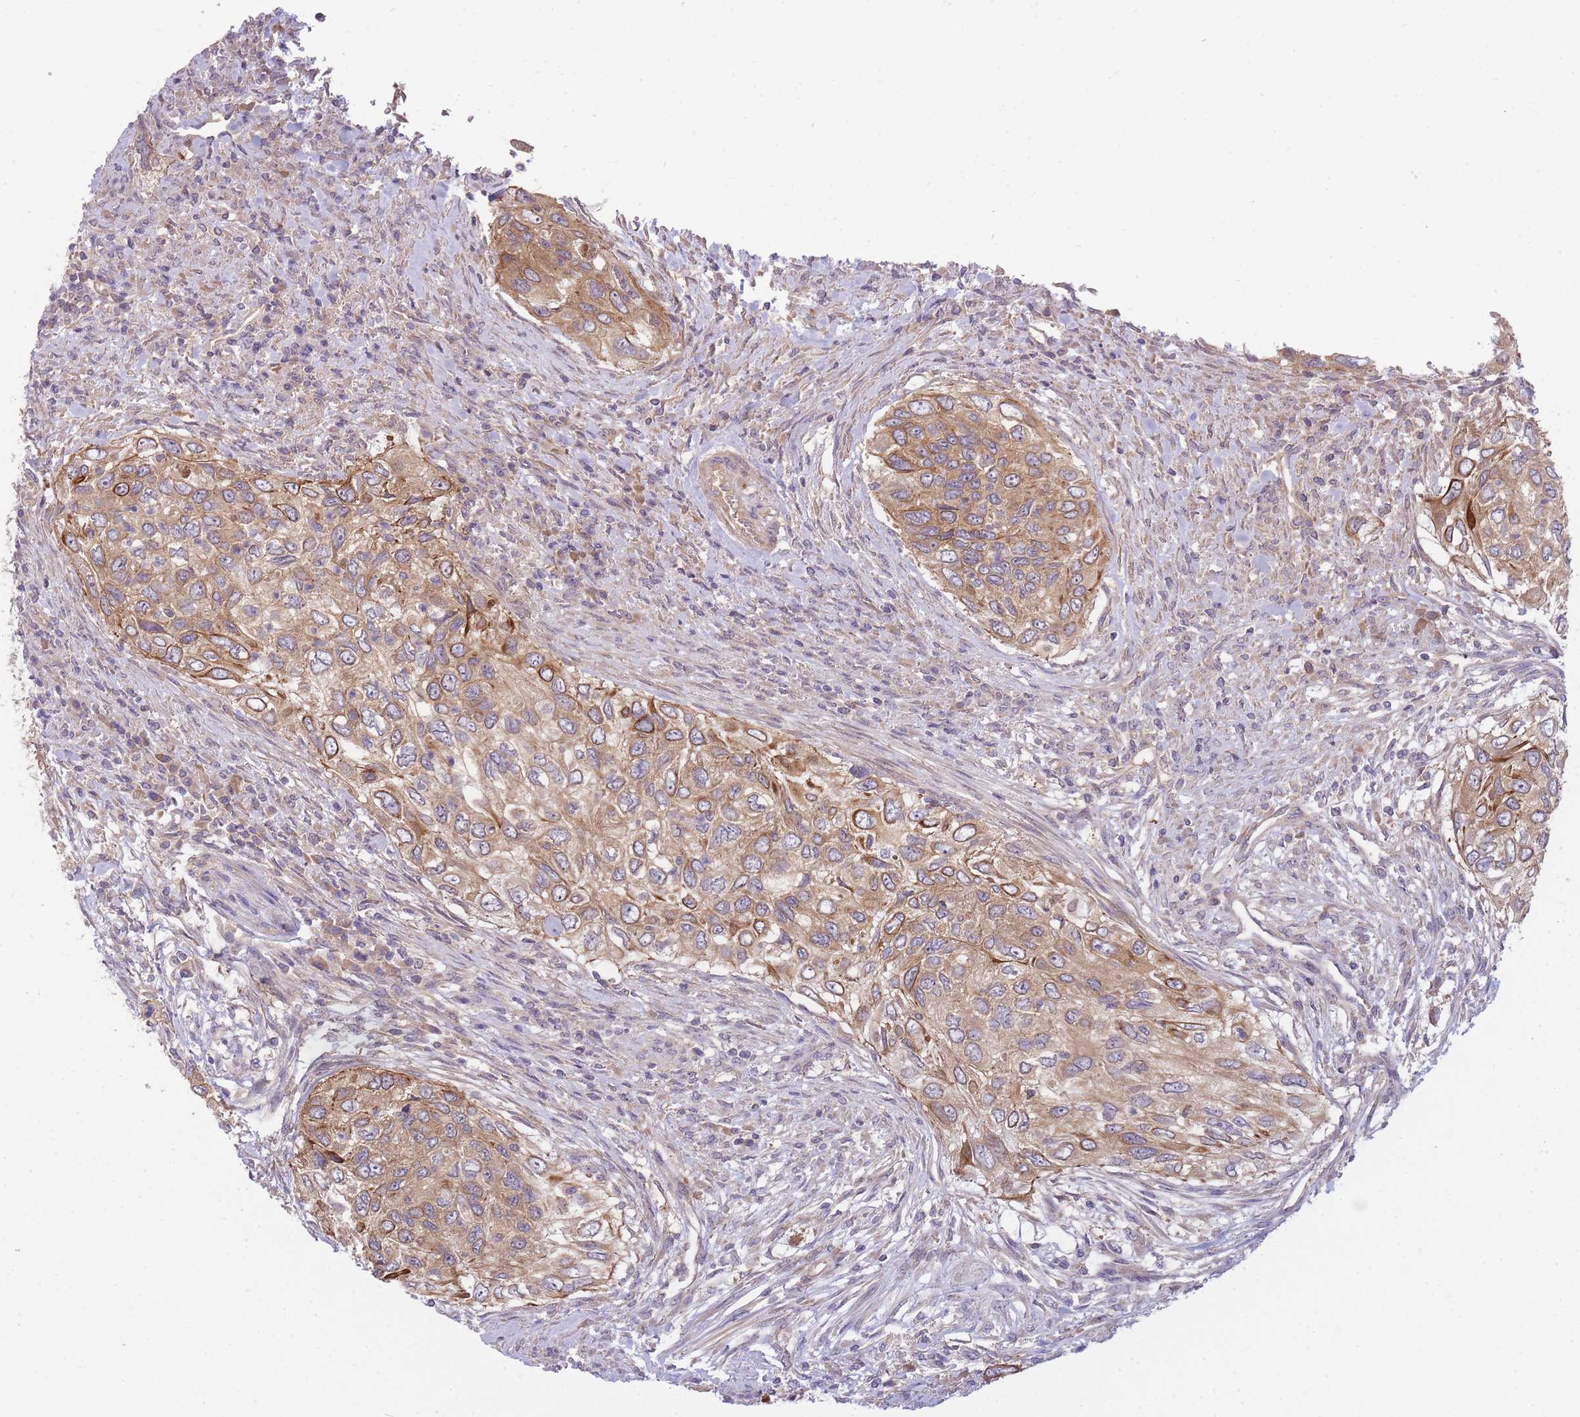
{"staining": {"intensity": "weak", "quantity": ">75%", "location": "cytoplasmic/membranous"}, "tissue": "urothelial cancer", "cell_type": "Tumor cells", "image_type": "cancer", "snomed": [{"axis": "morphology", "description": "Urothelial carcinoma, High grade"}, {"axis": "topography", "description": "Urinary bladder"}], "caption": "IHC of high-grade urothelial carcinoma shows low levels of weak cytoplasmic/membranous positivity in about >75% of tumor cells.", "gene": "PFDN6", "patient": {"sex": "female", "age": 60}}